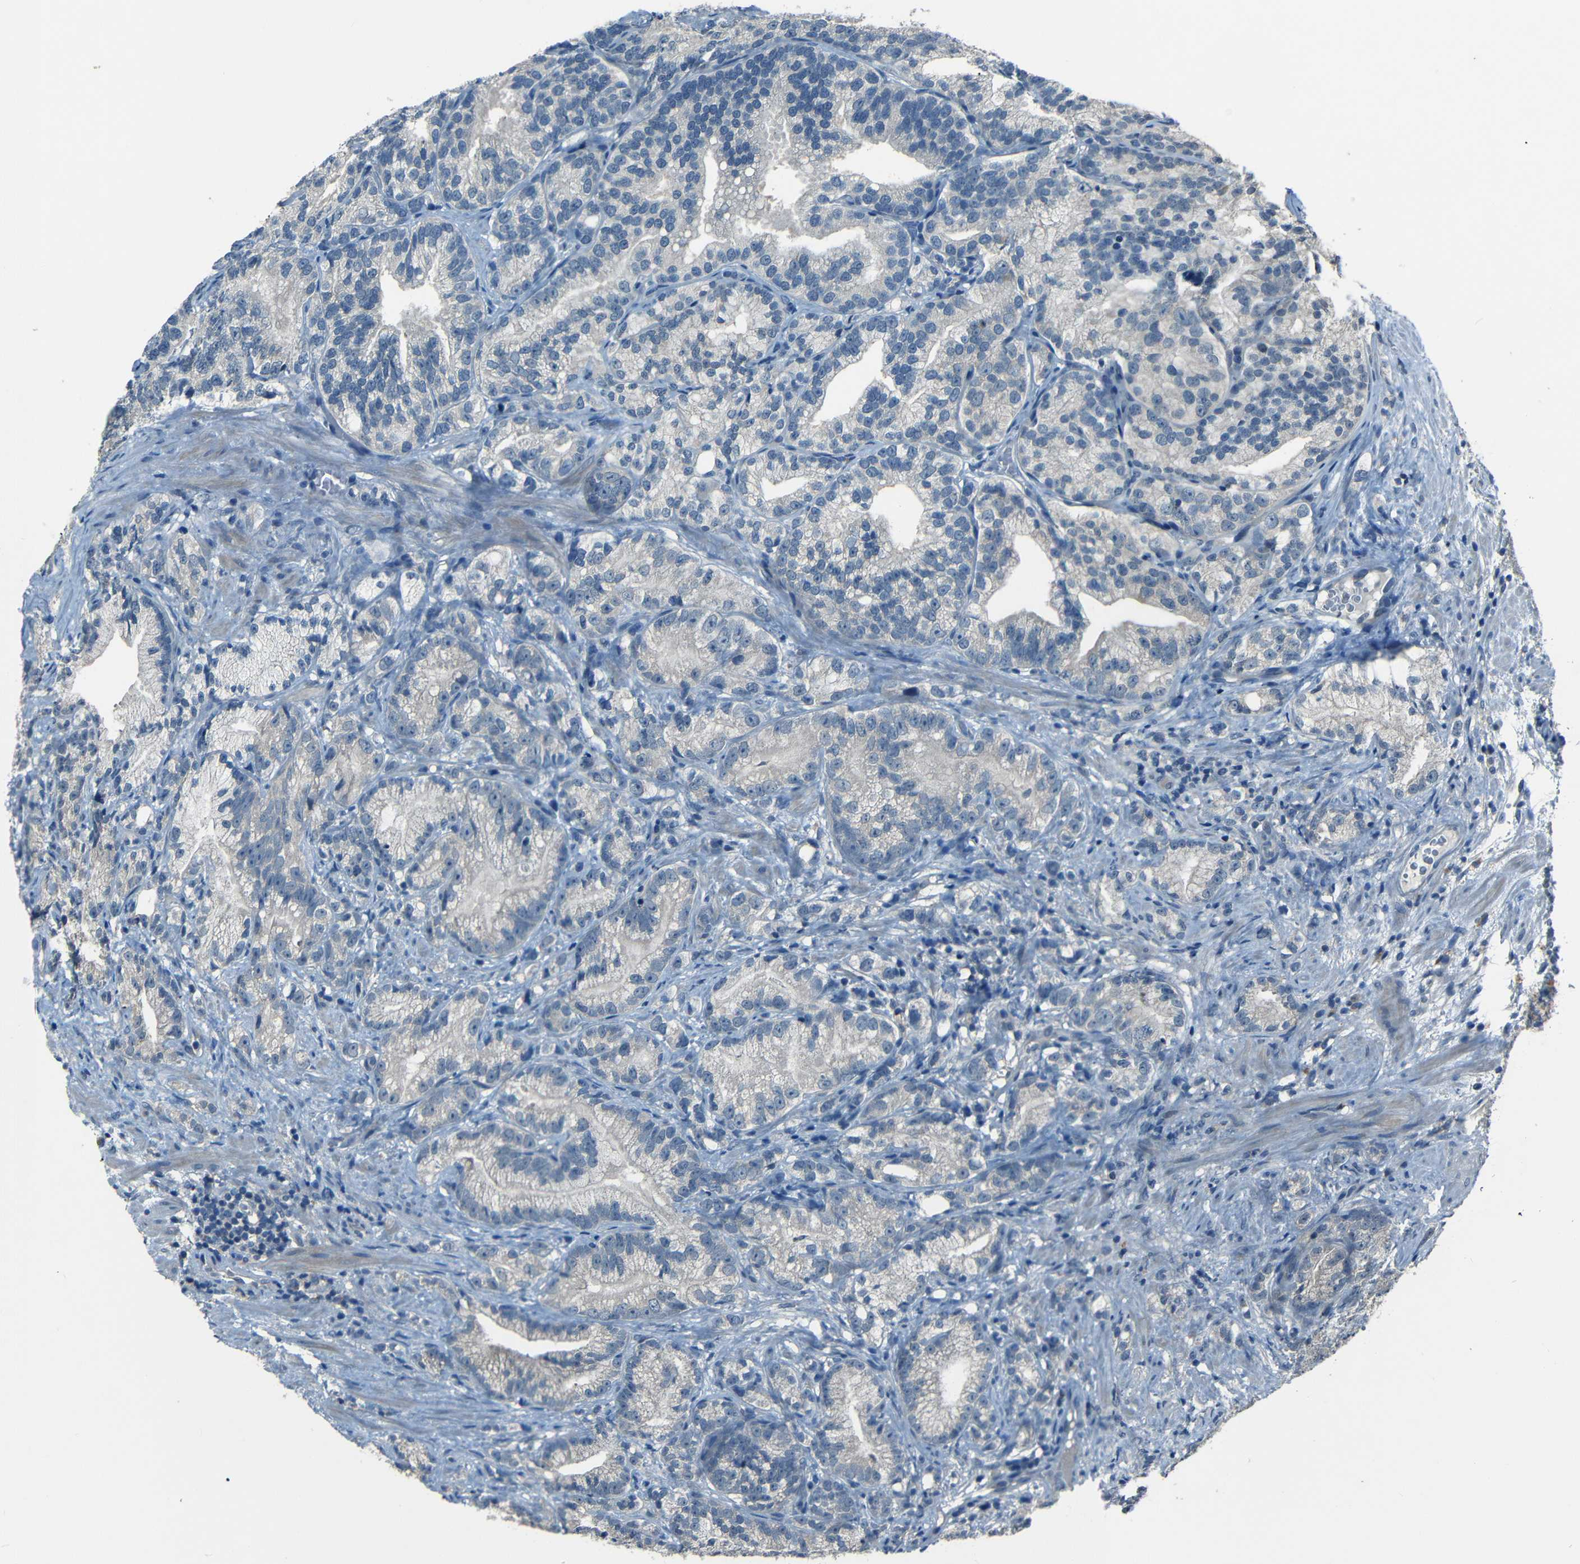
{"staining": {"intensity": "negative", "quantity": "none", "location": "none"}, "tissue": "prostate cancer", "cell_type": "Tumor cells", "image_type": "cancer", "snomed": [{"axis": "morphology", "description": "Adenocarcinoma, Low grade"}, {"axis": "topography", "description": "Prostate"}], "caption": "DAB immunohistochemical staining of human prostate cancer (adenocarcinoma (low-grade)) reveals no significant expression in tumor cells. (DAB (3,3'-diaminobenzidine) IHC with hematoxylin counter stain).", "gene": "SLA", "patient": {"sex": "male", "age": 89}}